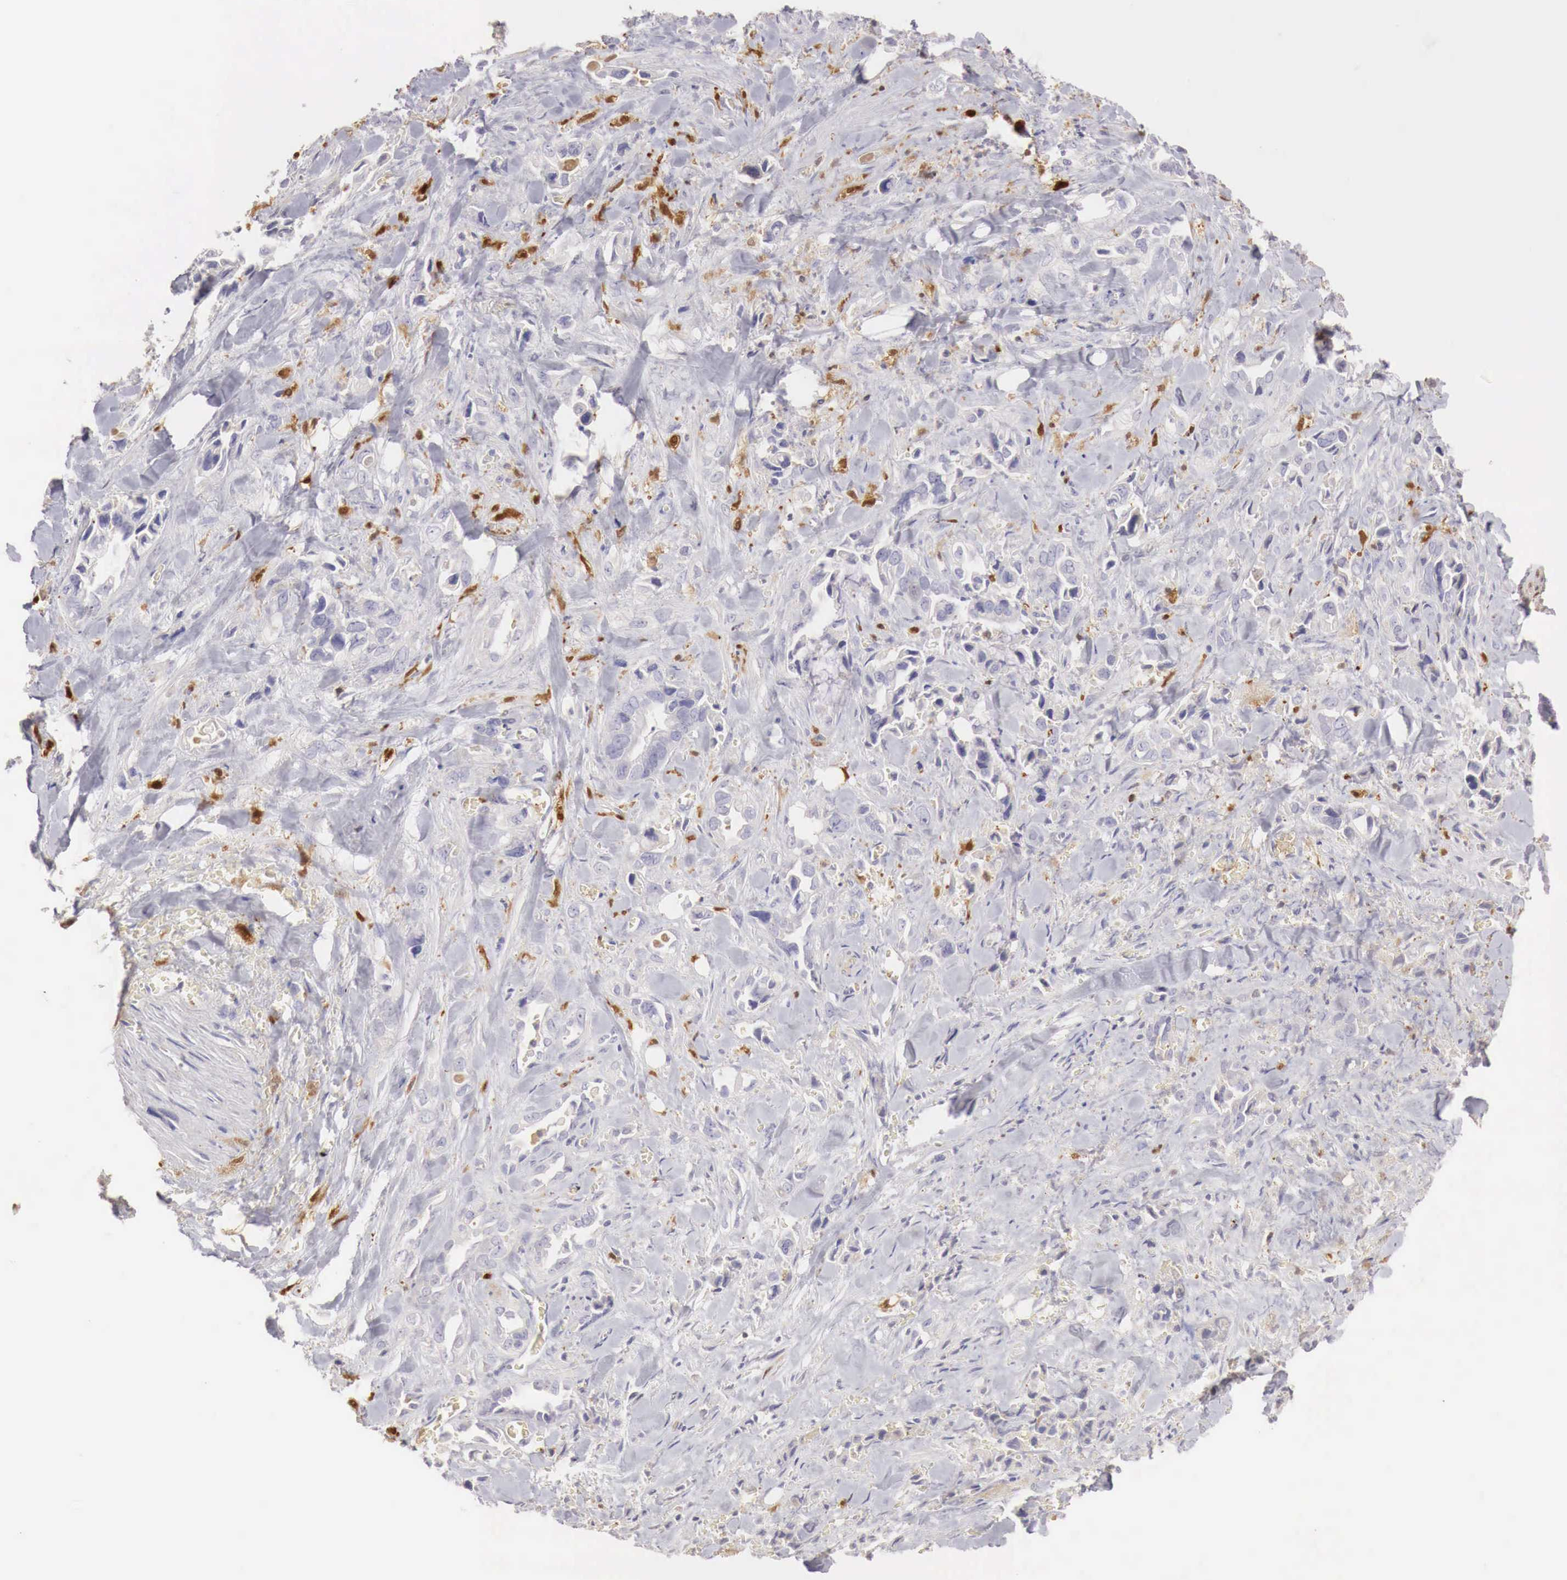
{"staining": {"intensity": "negative", "quantity": "none", "location": "none"}, "tissue": "pancreatic cancer", "cell_type": "Tumor cells", "image_type": "cancer", "snomed": [{"axis": "morphology", "description": "Adenocarcinoma, NOS"}, {"axis": "topography", "description": "Pancreas"}], "caption": "This is an immunohistochemistry (IHC) photomicrograph of pancreatic cancer. There is no expression in tumor cells.", "gene": "RENBP", "patient": {"sex": "male", "age": 69}}